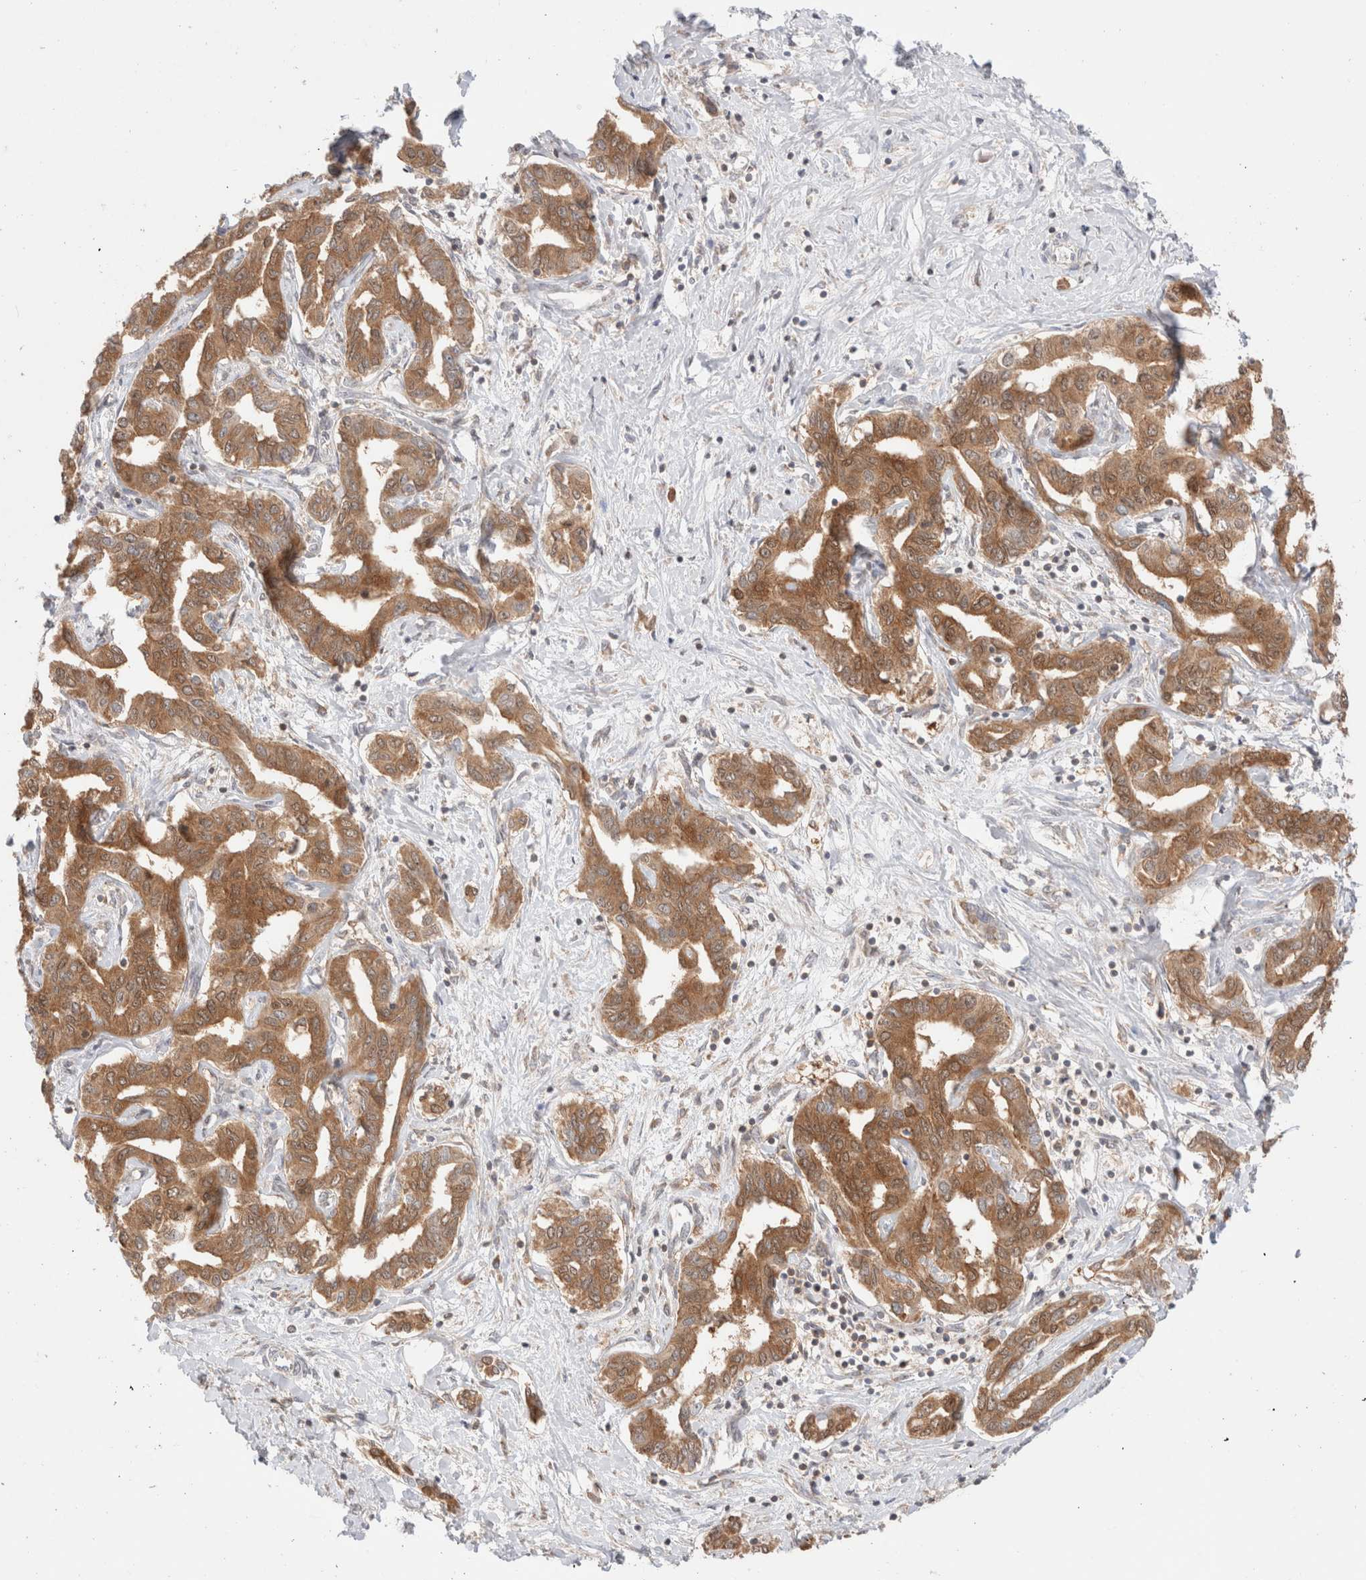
{"staining": {"intensity": "moderate", "quantity": ">75%", "location": "cytoplasmic/membranous"}, "tissue": "liver cancer", "cell_type": "Tumor cells", "image_type": "cancer", "snomed": [{"axis": "morphology", "description": "Cholangiocarcinoma"}, {"axis": "topography", "description": "Liver"}], "caption": "Immunohistochemical staining of liver cancer shows medium levels of moderate cytoplasmic/membranous positivity in about >75% of tumor cells. (DAB IHC with brightfield microscopy, high magnification).", "gene": "XKR4", "patient": {"sex": "male", "age": 59}}